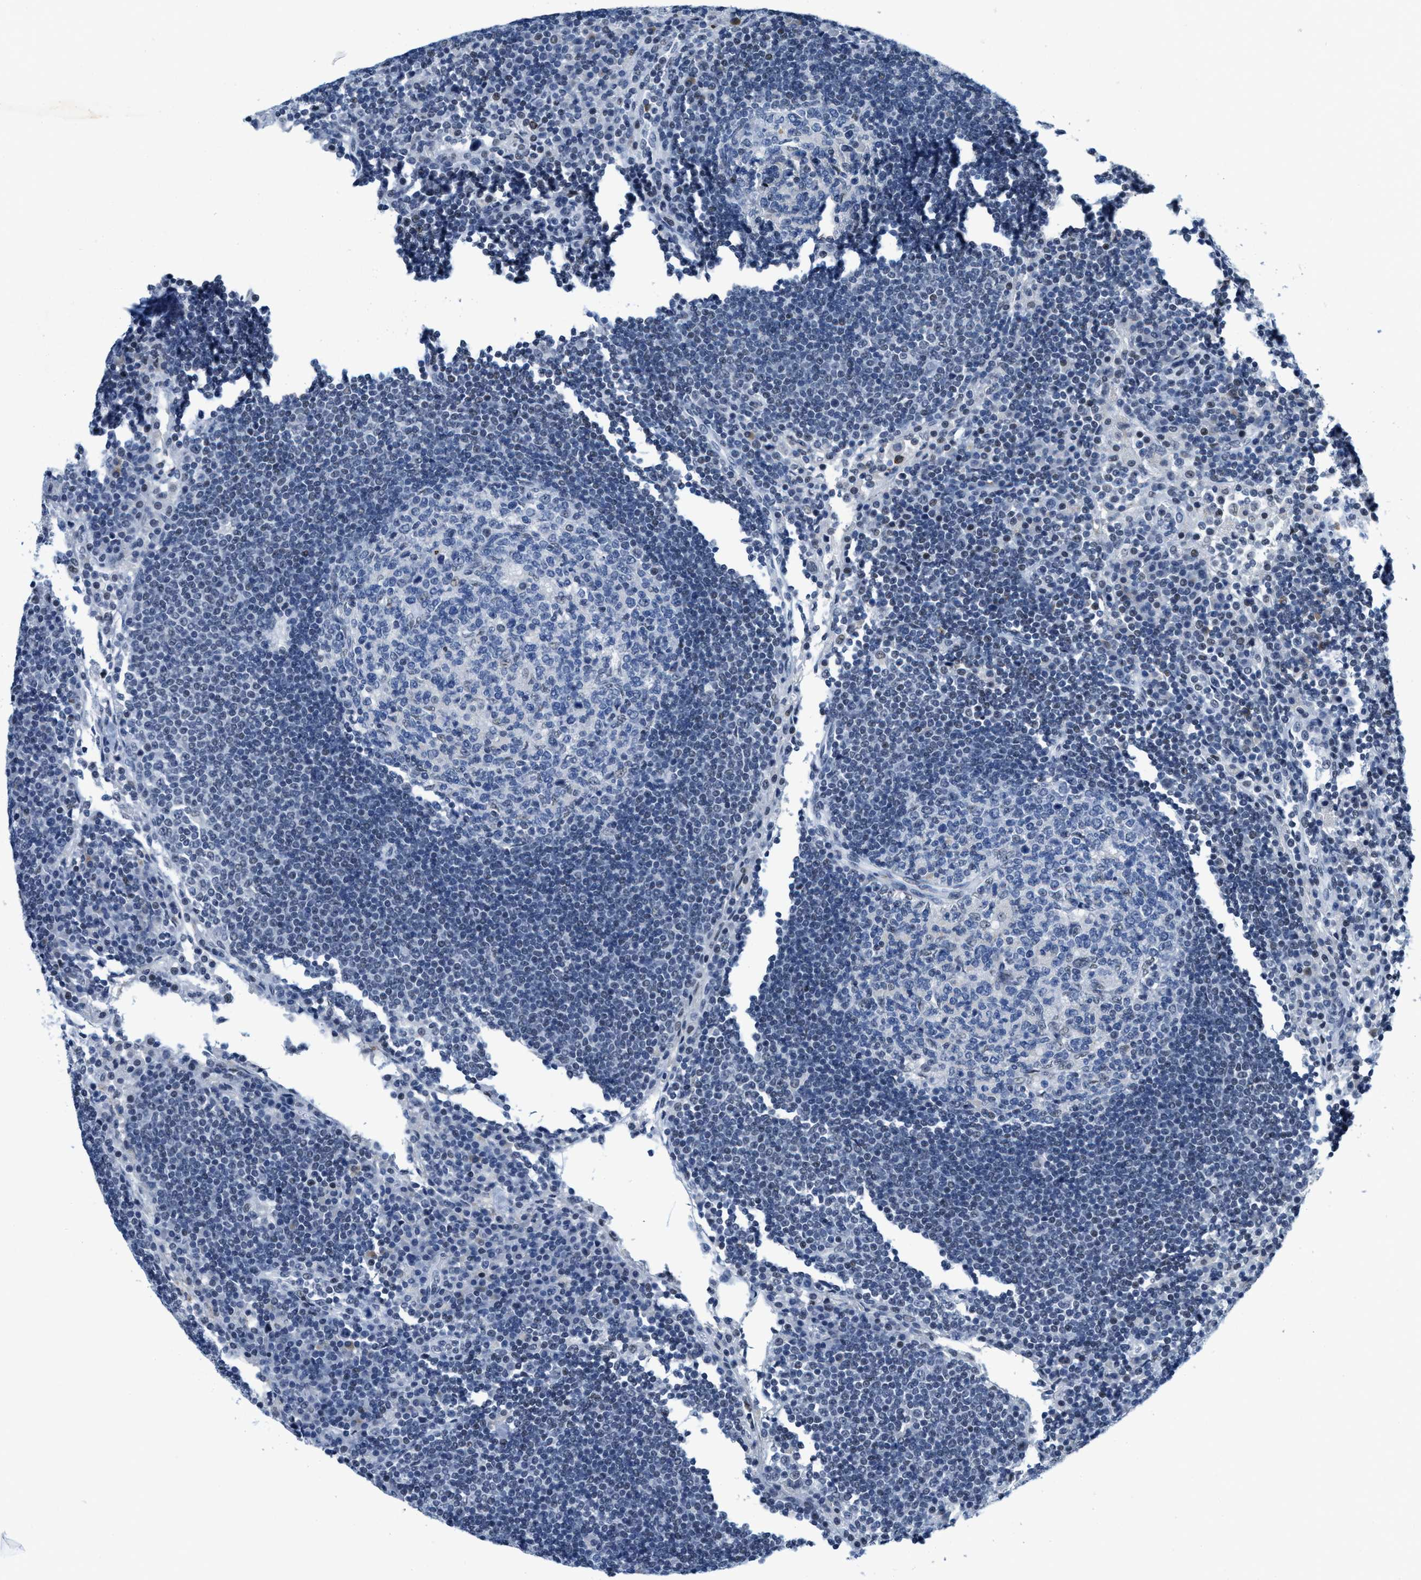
{"staining": {"intensity": "negative", "quantity": "none", "location": "none"}, "tissue": "lymph node", "cell_type": "Germinal center cells", "image_type": "normal", "snomed": [{"axis": "morphology", "description": "Normal tissue, NOS"}, {"axis": "topography", "description": "Lymph node"}], "caption": "Immunohistochemical staining of unremarkable lymph node displays no significant staining in germinal center cells.", "gene": "SETD1B", "patient": {"sex": "female", "age": 53}}